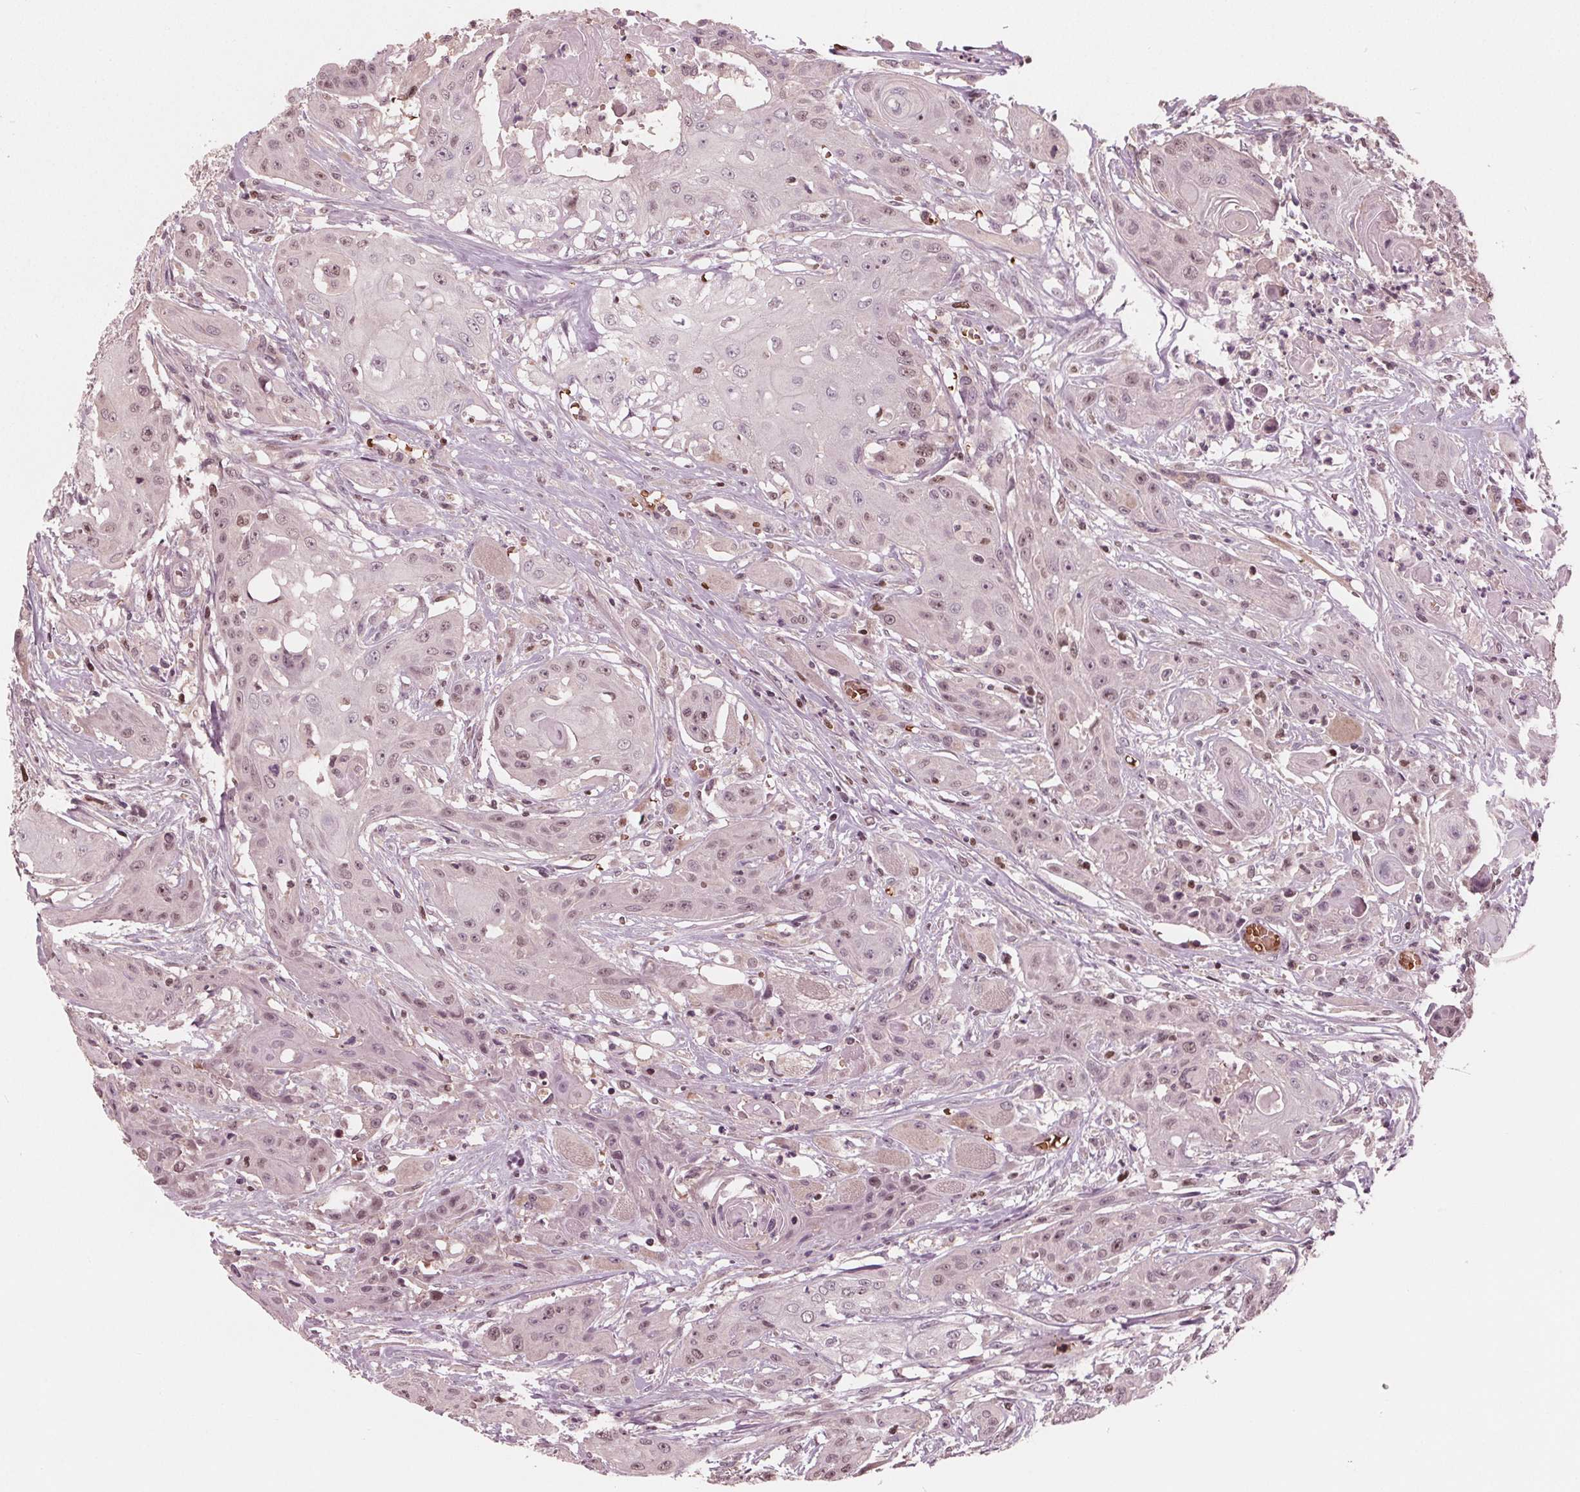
{"staining": {"intensity": "weak", "quantity": "<25%", "location": "nuclear"}, "tissue": "head and neck cancer", "cell_type": "Tumor cells", "image_type": "cancer", "snomed": [{"axis": "morphology", "description": "Squamous cell carcinoma, NOS"}, {"axis": "topography", "description": "Oral tissue"}, {"axis": "topography", "description": "Head-Neck"}, {"axis": "topography", "description": "Neck, NOS"}], "caption": "Immunohistochemistry photomicrograph of neoplastic tissue: squamous cell carcinoma (head and neck) stained with DAB (3,3'-diaminobenzidine) shows no significant protein expression in tumor cells.", "gene": "HIRIP3", "patient": {"sex": "female", "age": 55}}